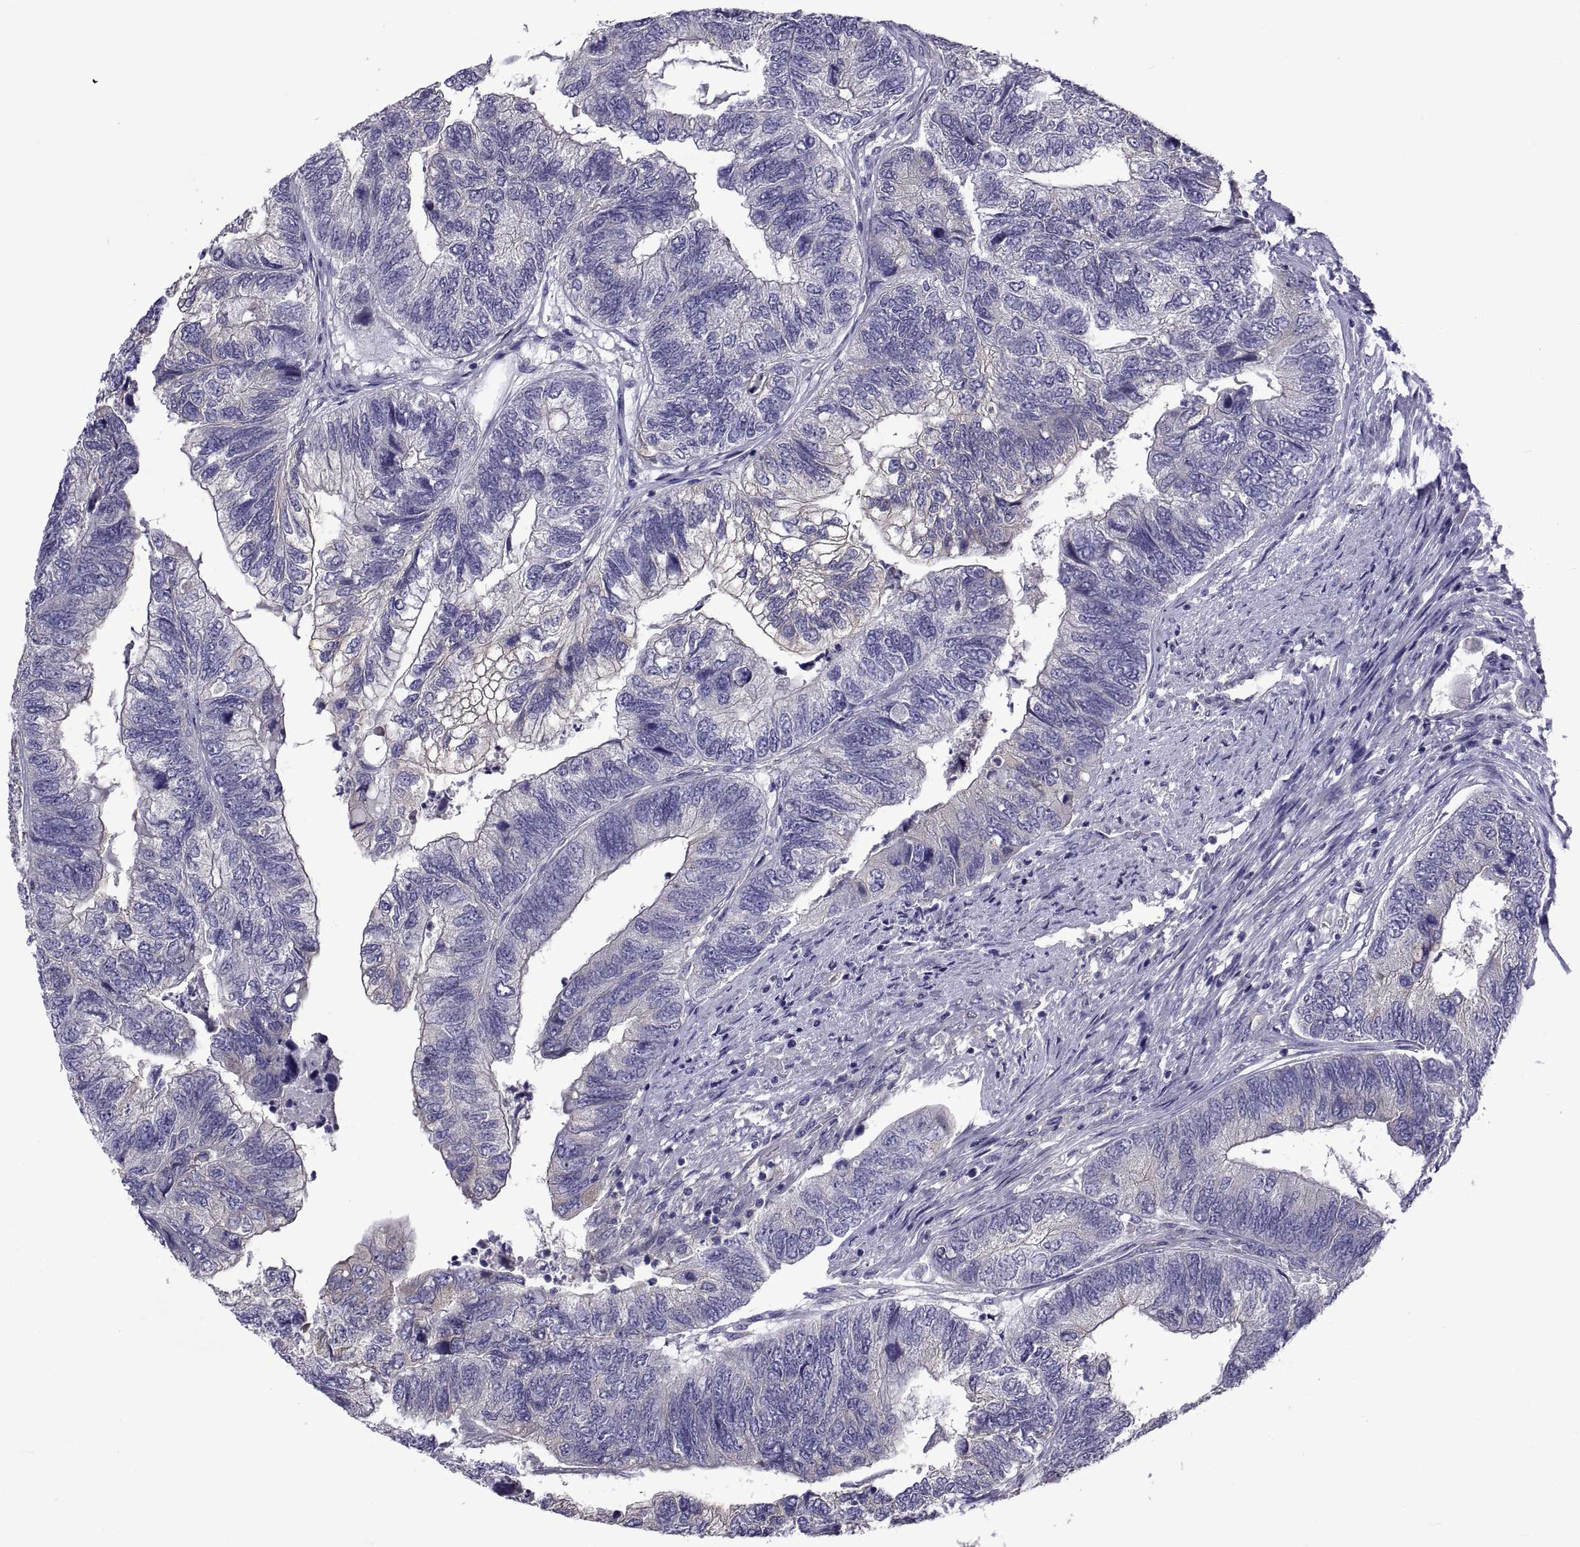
{"staining": {"intensity": "negative", "quantity": "none", "location": "none"}, "tissue": "colorectal cancer", "cell_type": "Tumor cells", "image_type": "cancer", "snomed": [{"axis": "morphology", "description": "Adenocarcinoma, NOS"}, {"axis": "topography", "description": "Colon"}], "caption": "Tumor cells are negative for protein expression in human colorectal cancer (adenocarcinoma).", "gene": "TMC3", "patient": {"sex": "female", "age": 67}}